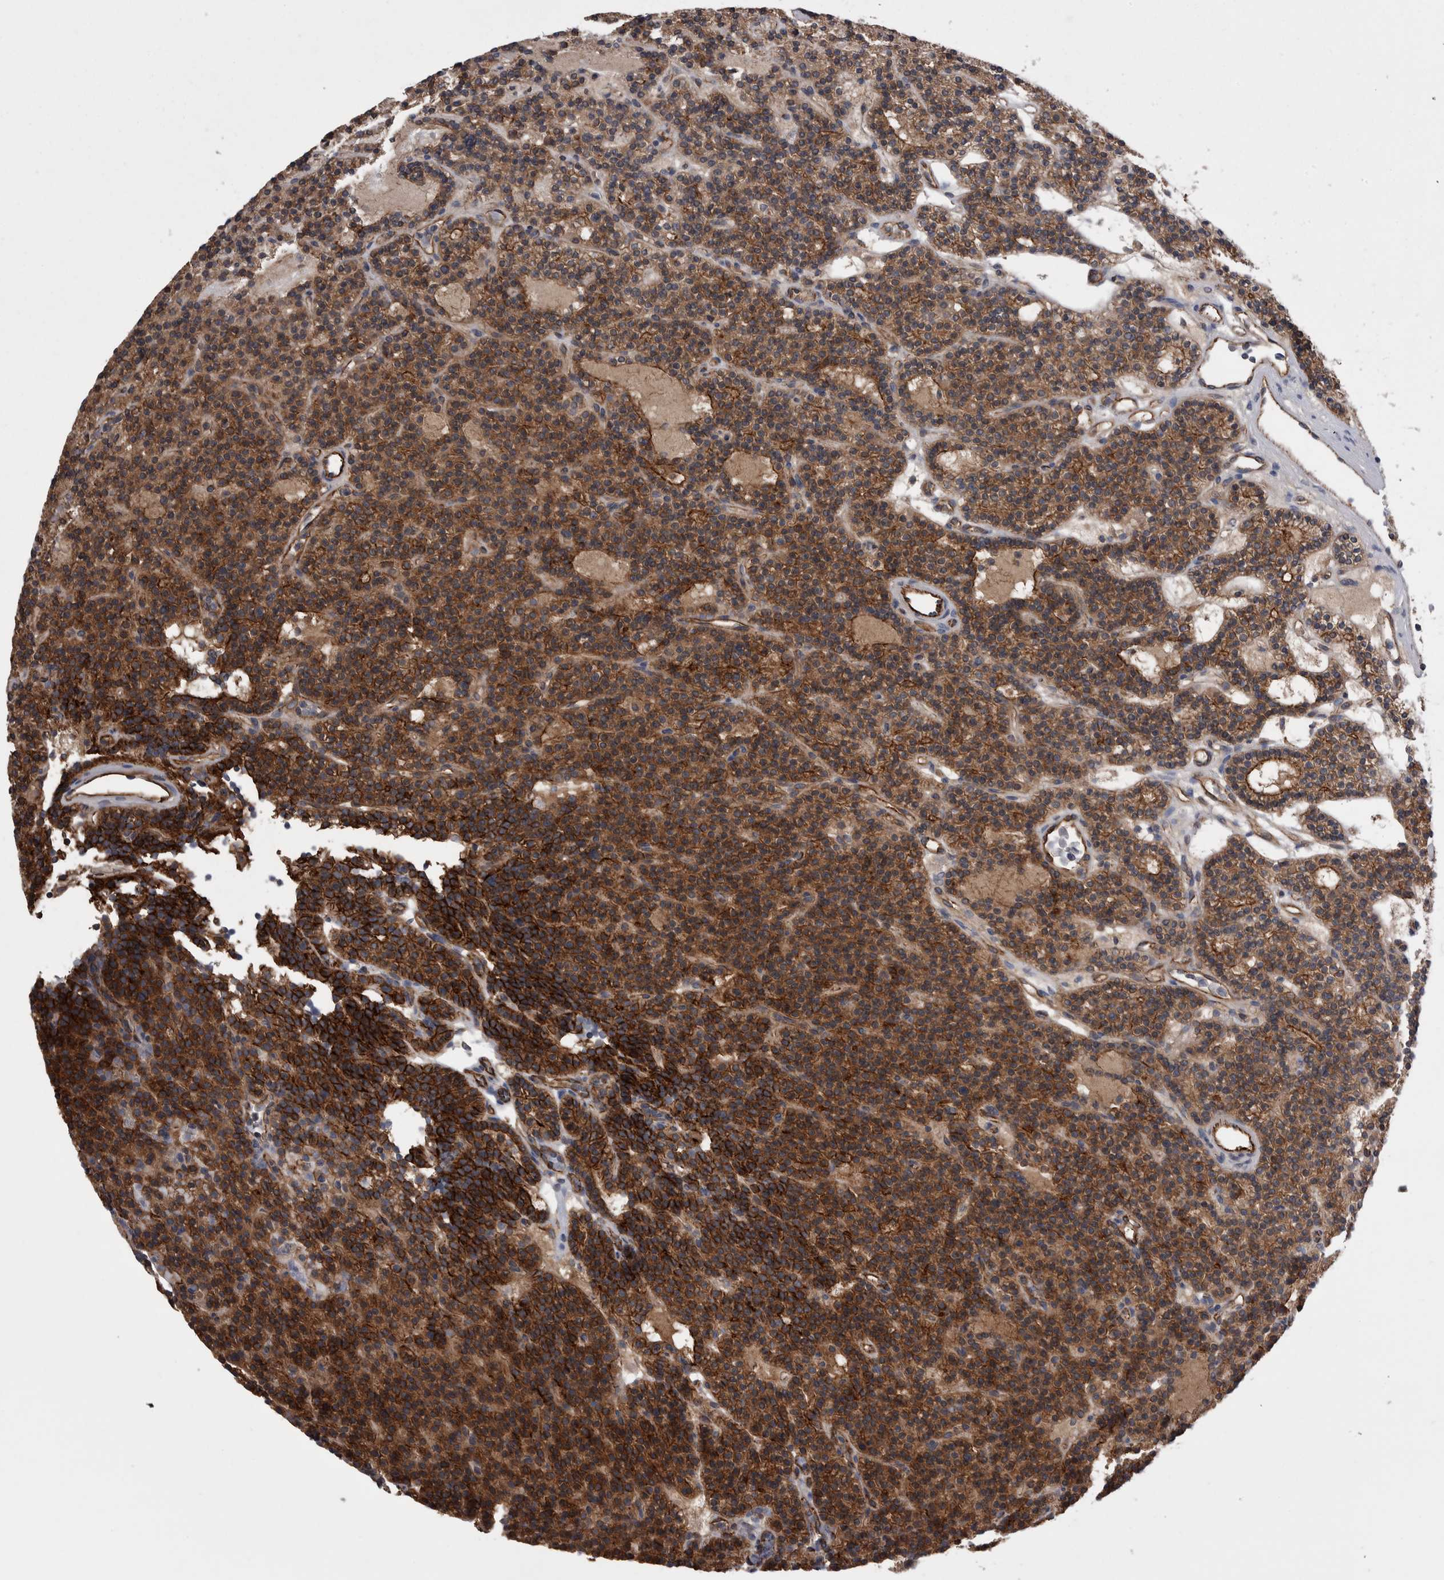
{"staining": {"intensity": "moderate", "quantity": ">75%", "location": "cytoplasmic/membranous"}, "tissue": "parathyroid gland", "cell_type": "Glandular cells", "image_type": "normal", "snomed": [{"axis": "morphology", "description": "Normal tissue, NOS"}, {"axis": "topography", "description": "Parathyroid gland"}], "caption": "The image shows a brown stain indicating the presence of a protein in the cytoplasmic/membranous of glandular cells in parathyroid gland. (DAB (3,3'-diaminobenzidine) IHC, brown staining for protein, blue staining for nuclei).", "gene": "LIMA1", "patient": {"sex": "male", "age": 75}}